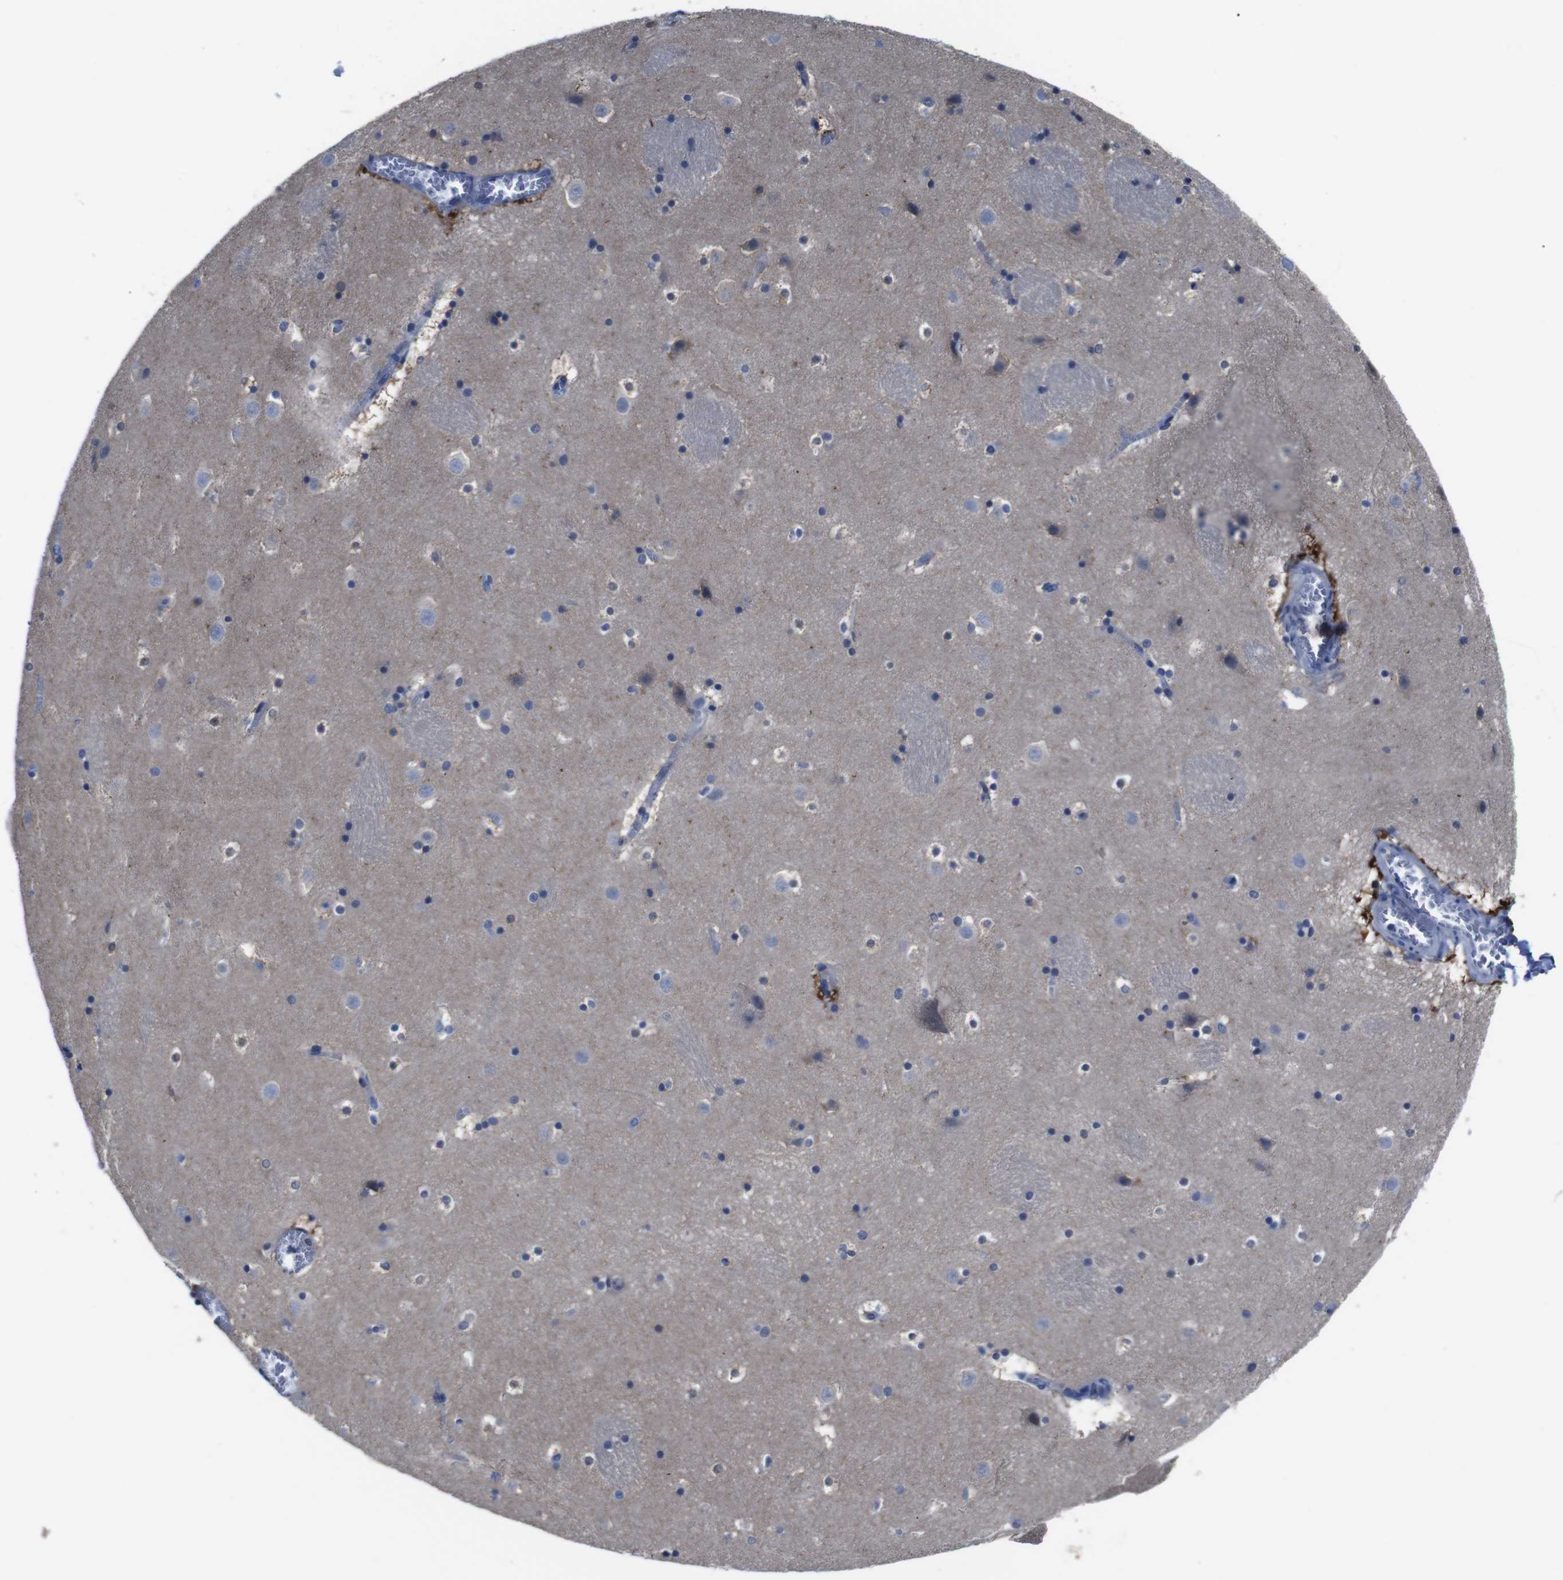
{"staining": {"intensity": "negative", "quantity": "none", "location": "none"}, "tissue": "caudate", "cell_type": "Glial cells", "image_type": "normal", "snomed": [{"axis": "morphology", "description": "Normal tissue, NOS"}, {"axis": "topography", "description": "Lateral ventricle wall"}], "caption": "DAB (3,3'-diaminobenzidine) immunohistochemical staining of normal caudate shows no significant expression in glial cells. (DAB immunohistochemistry with hematoxylin counter stain).", "gene": "SEMA4B", "patient": {"sex": "male", "age": 45}}